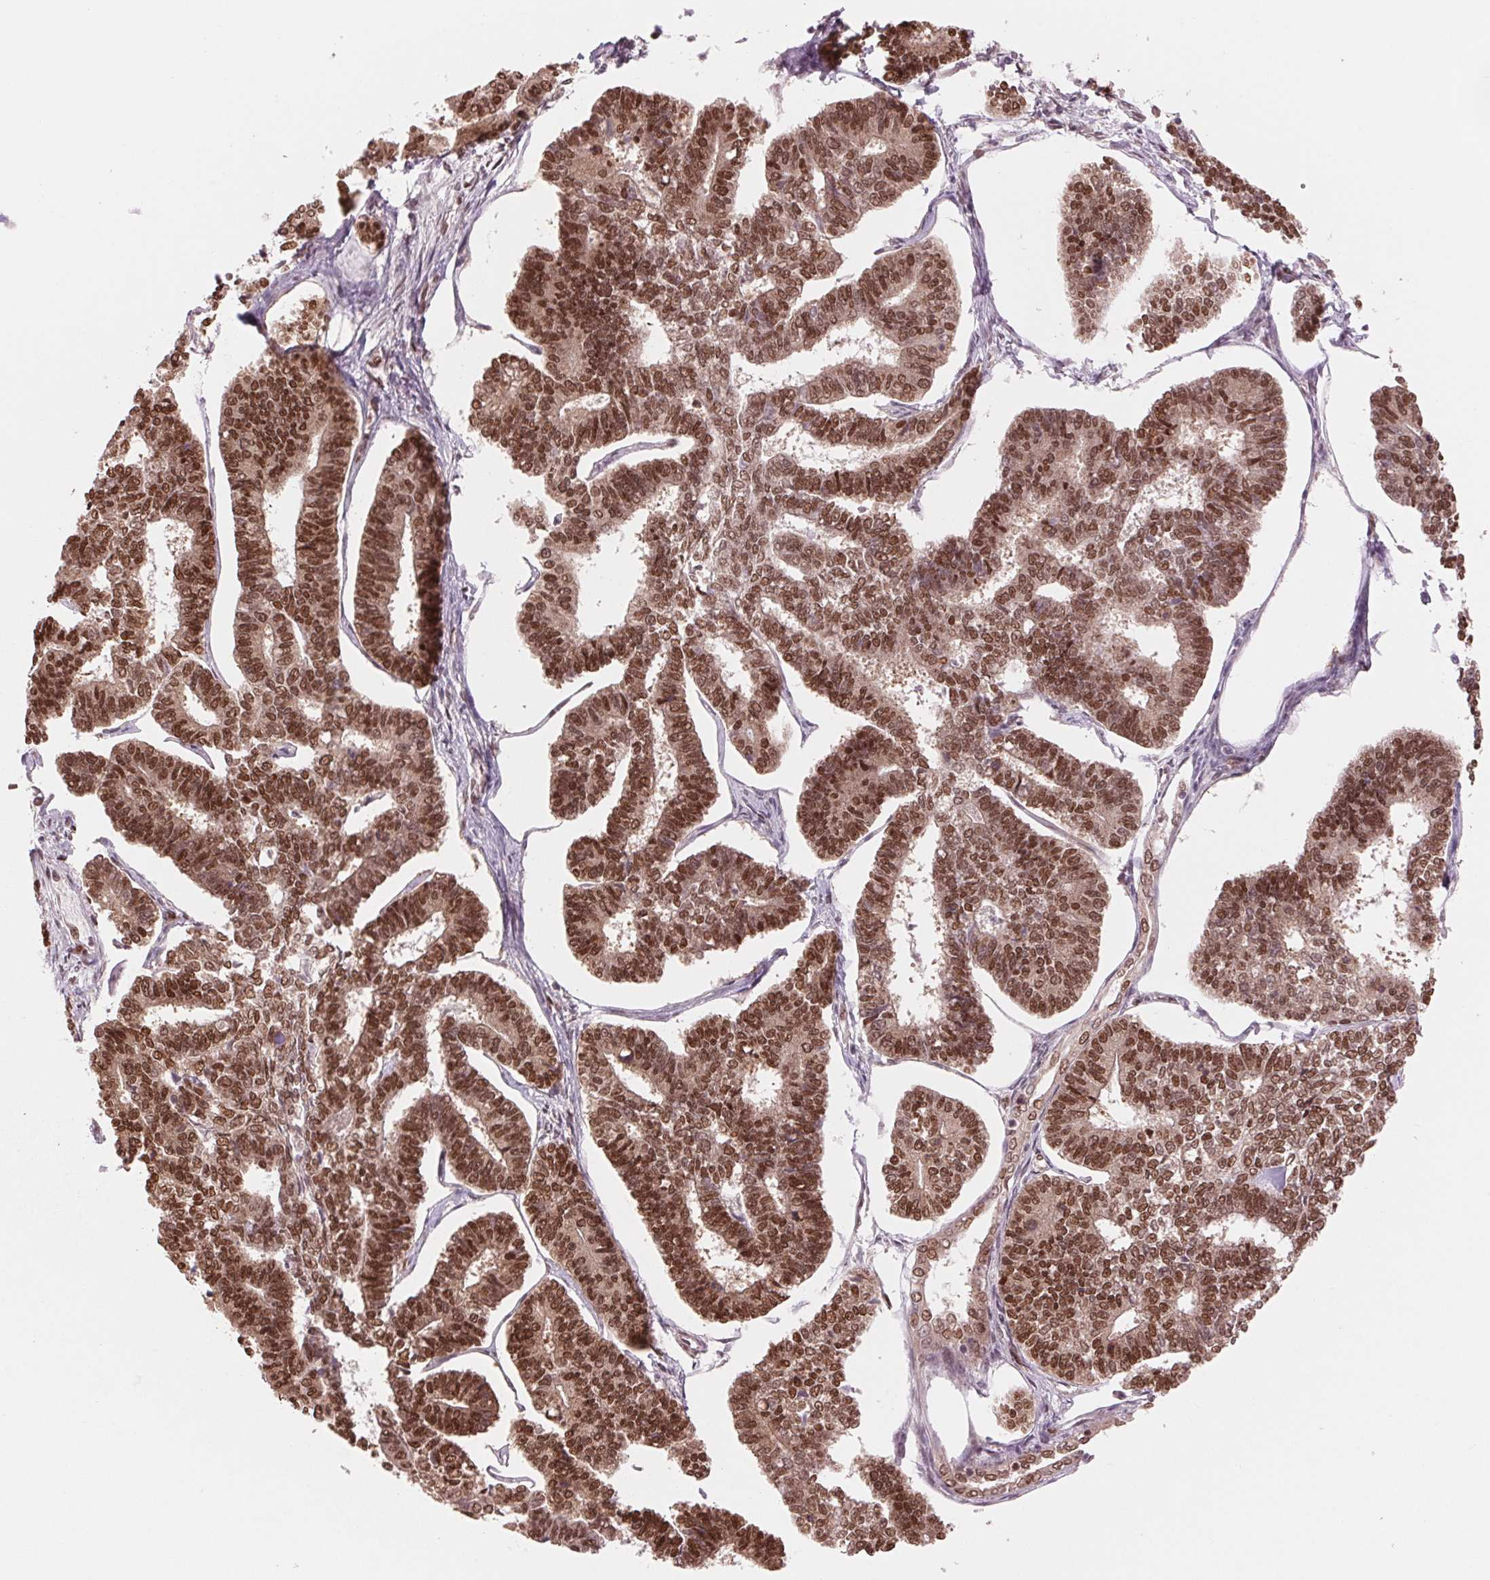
{"staining": {"intensity": "strong", "quantity": ">75%", "location": "nuclear"}, "tissue": "endometrial cancer", "cell_type": "Tumor cells", "image_type": "cancer", "snomed": [{"axis": "morphology", "description": "Adenocarcinoma, NOS"}, {"axis": "topography", "description": "Endometrium"}], "caption": "A histopathology image of endometrial cancer stained for a protein demonstrates strong nuclear brown staining in tumor cells.", "gene": "TTLL9", "patient": {"sex": "female", "age": 70}}